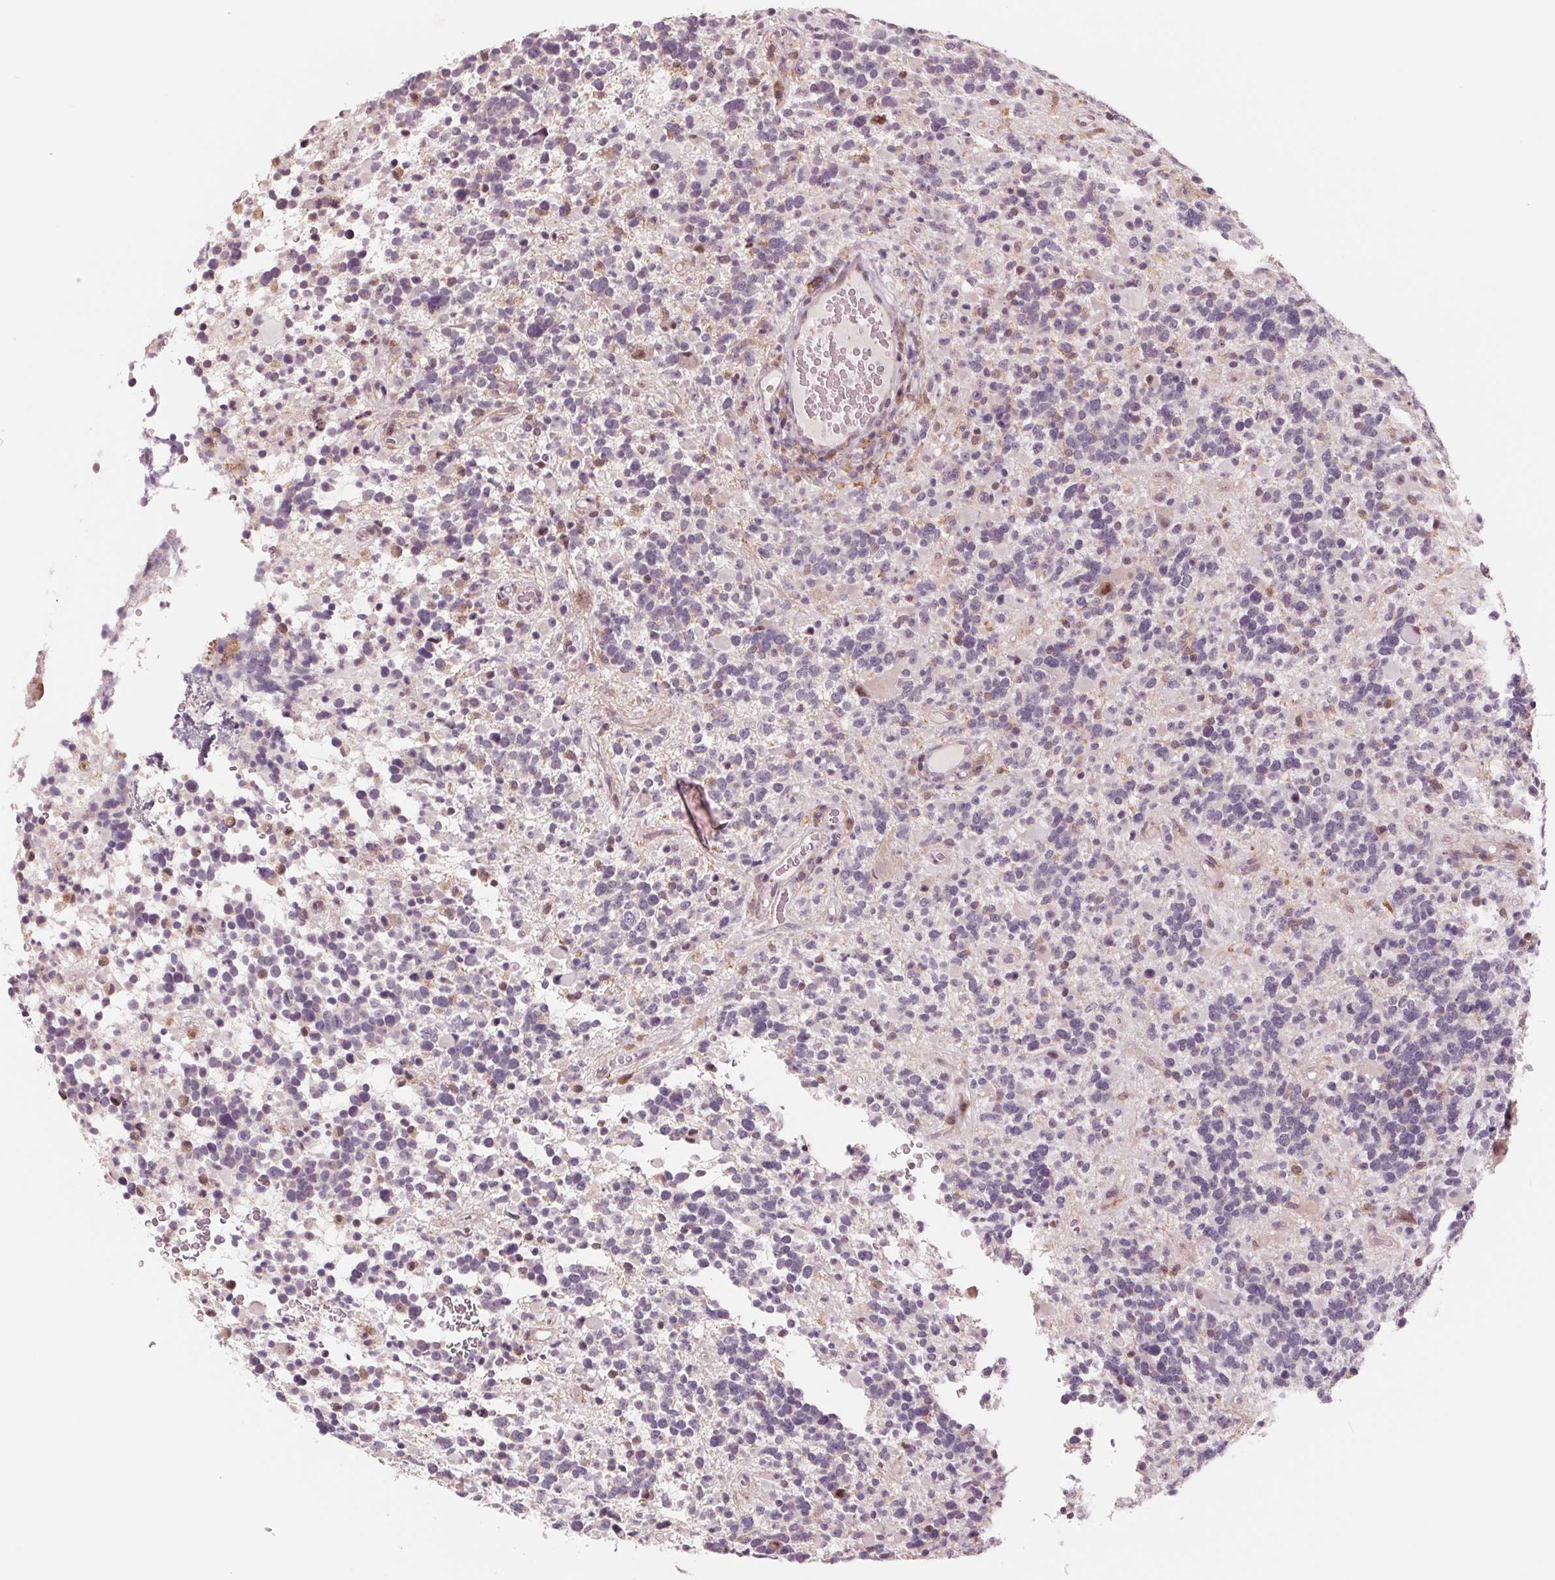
{"staining": {"intensity": "negative", "quantity": "none", "location": "none"}, "tissue": "glioma", "cell_type": "Tumor cells", "image_type": "cancer", "snomed": [{"axis": "morphology", "description": "Glioma, malignant, High grade"}, {"axis": "topography", "description": "Brain"}], "caption": "Image shows no protein positivity in tumor cells of glioma tissue.", "gene": "IL9R", "patient": {"sex": "female", "age": 40}}